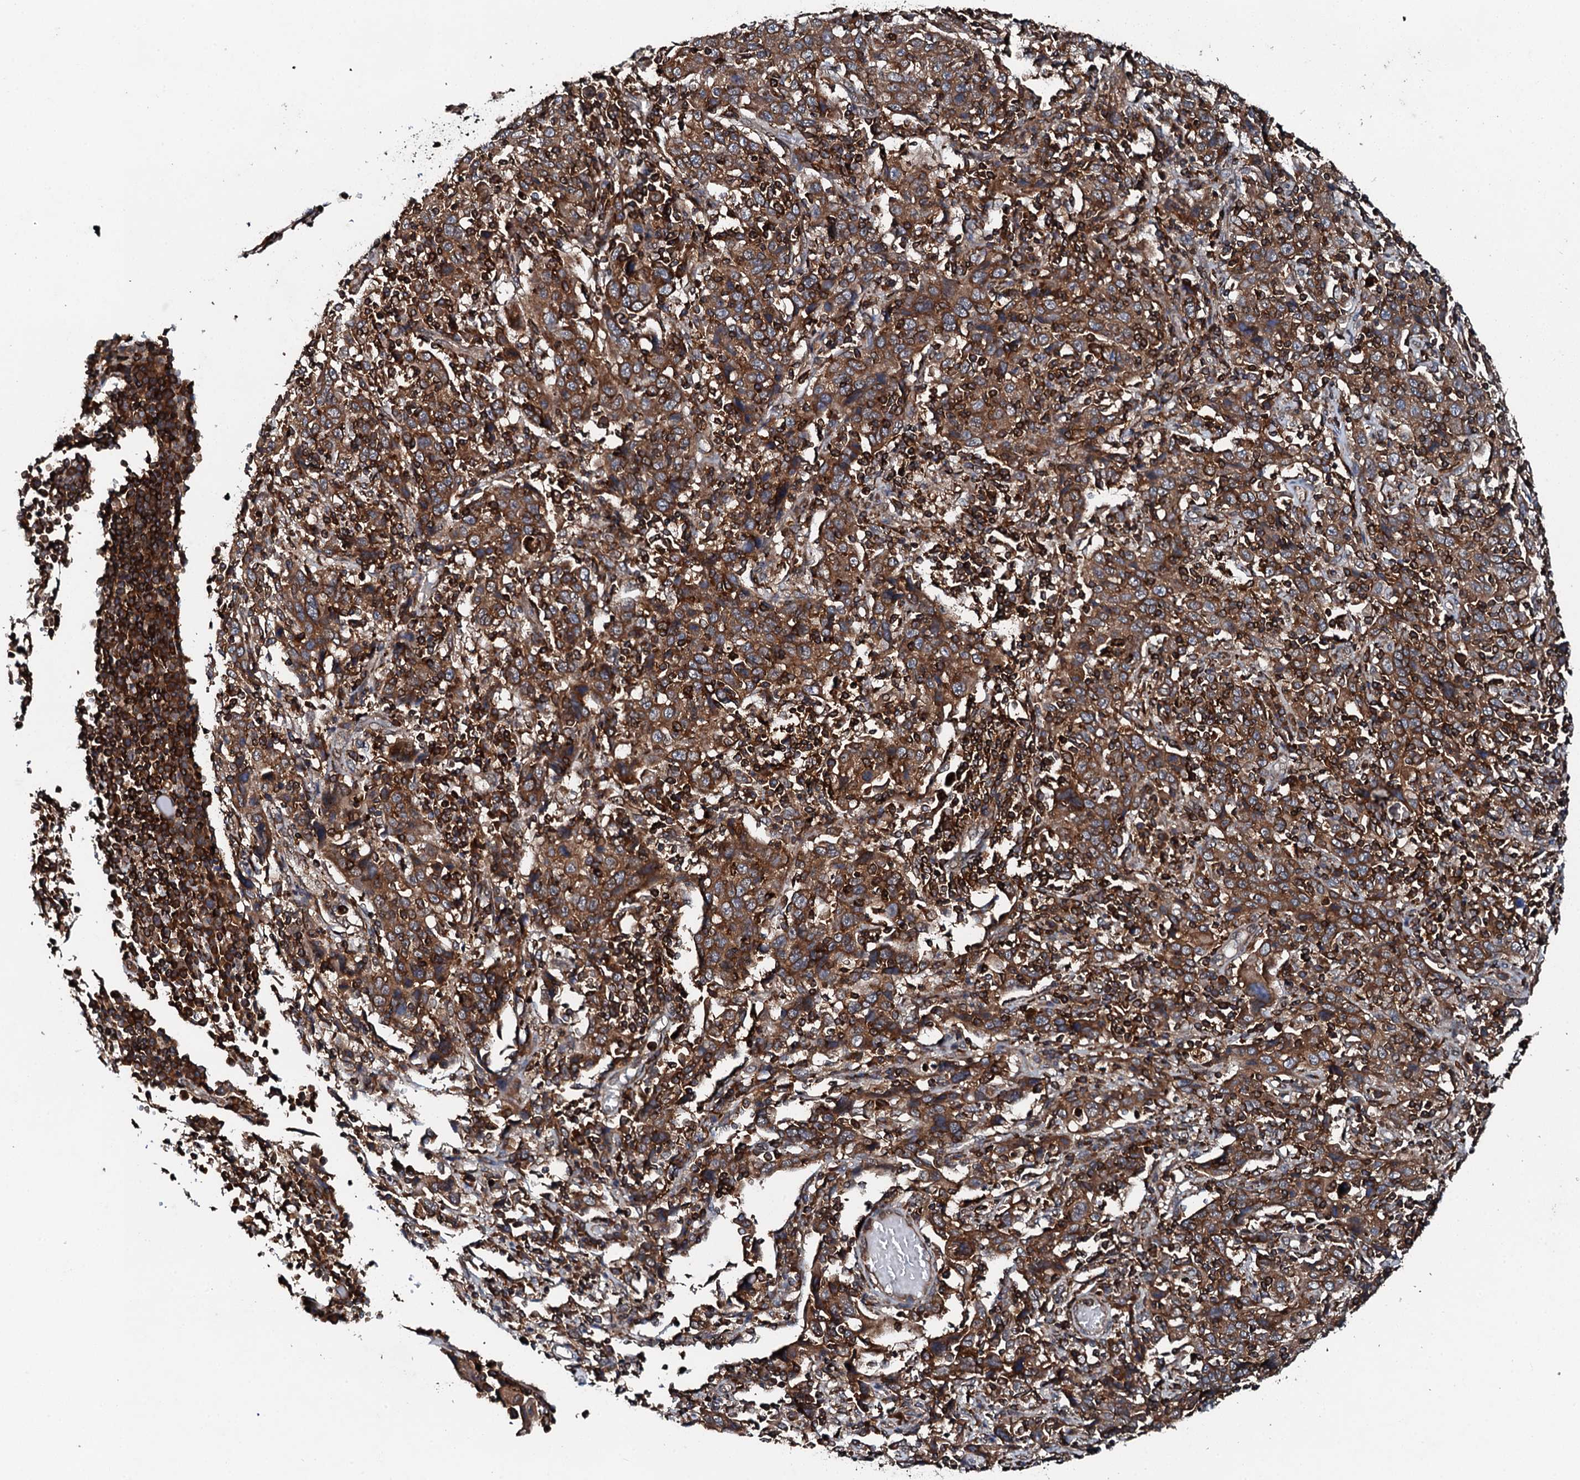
{"staining": {"intensity": "strong", "quantity": ">75%", "location": "cytoplasmic/membranous"}, "tissue": "cervical cancer", "cell_type": "Tumor cells", "image_type": "cancer", "snomed": [{"axis": "morphology", "description": "Squamous cell carcinoma, NOS"}, {"axis": "topography", "description": "Cervix"}], "caption": "Cervical cancer tissue demonstrates strong cytoplasmic/membranous expression in approximately >75% of tumor cells", "gene": "EDC4", "patient": {"sex": "female", "age": 46}}